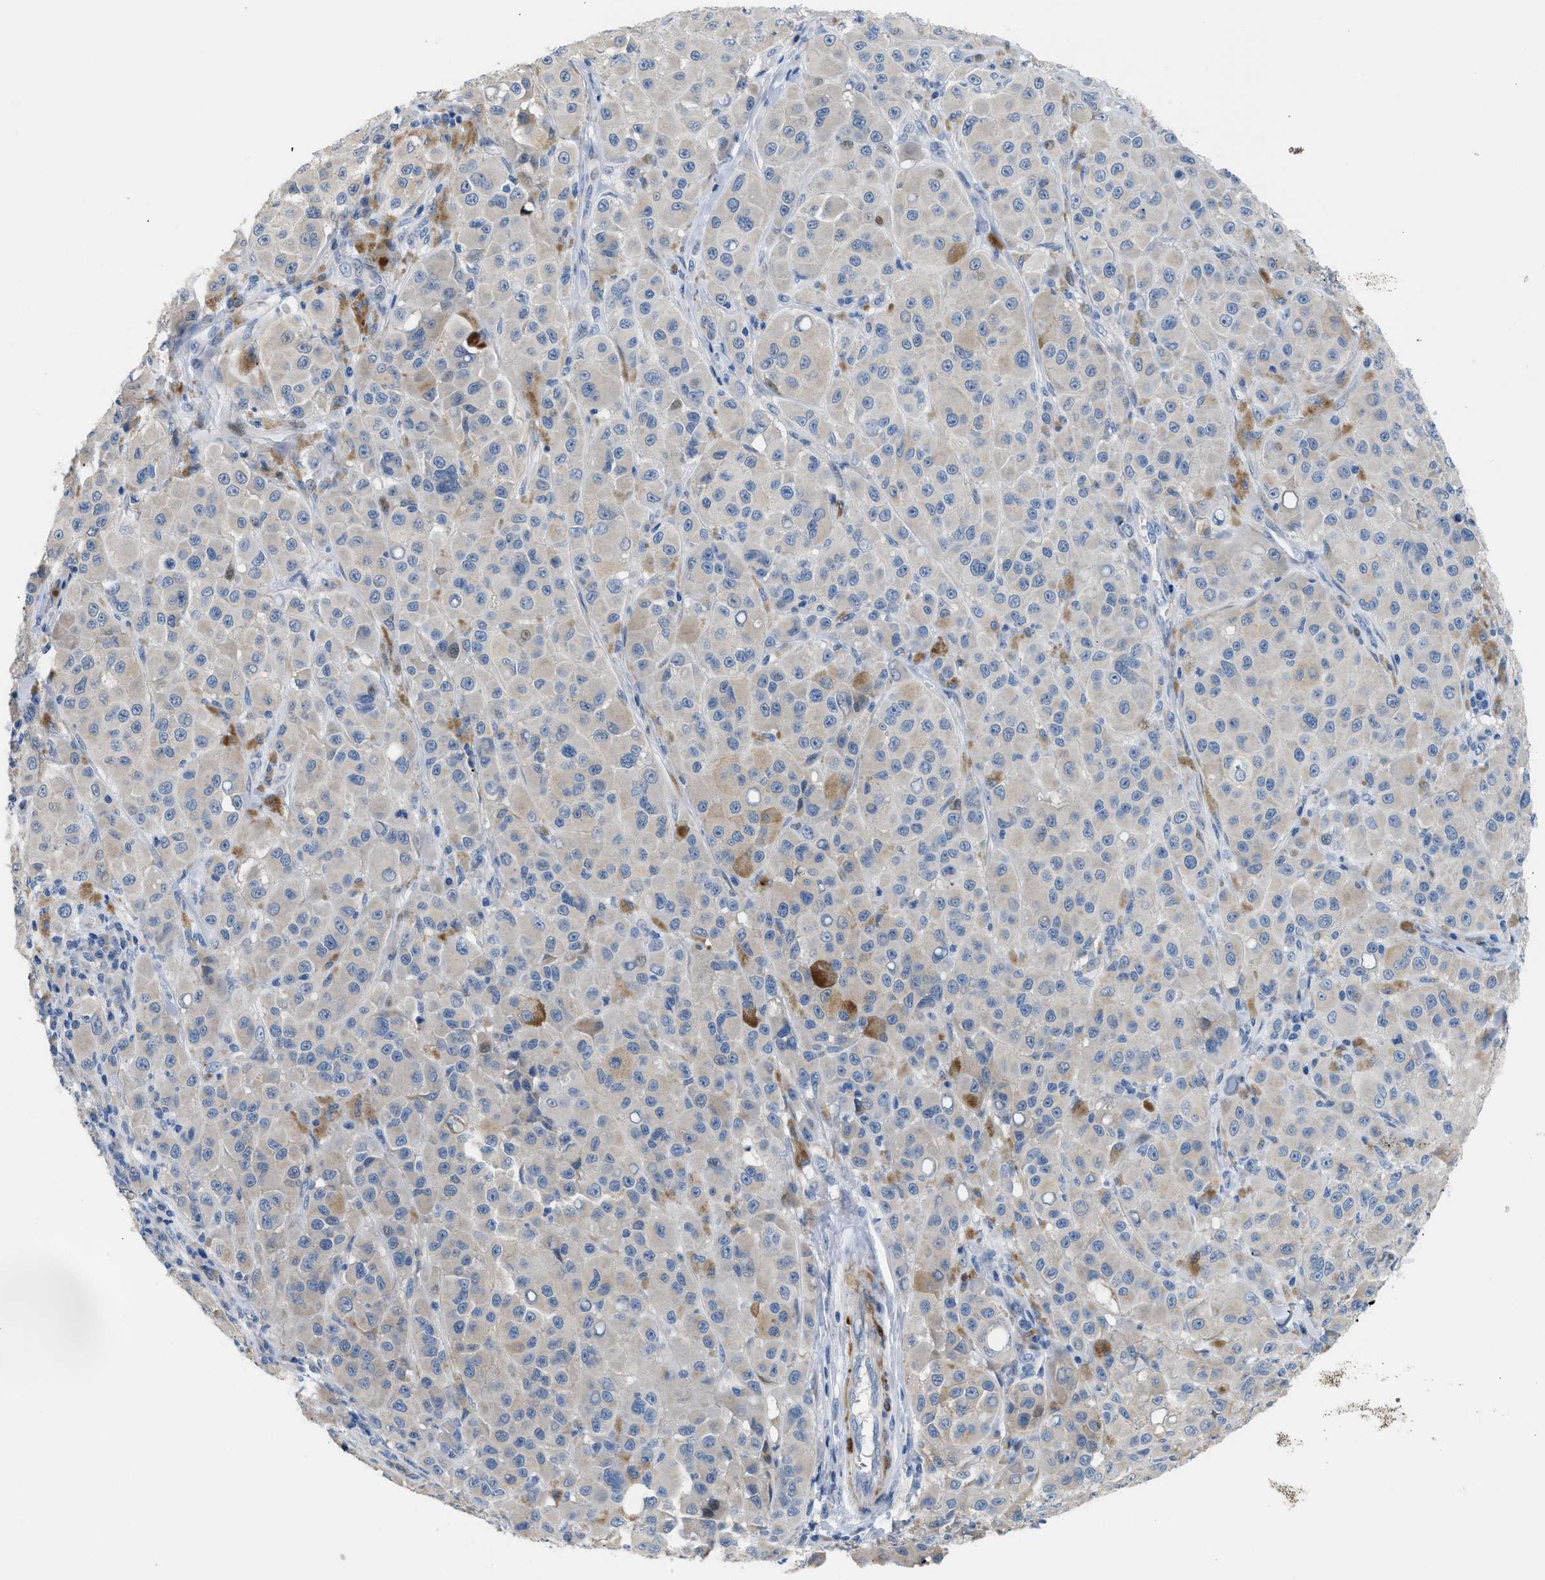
{"staining": {"intensity": "negative", "quantity": "none", "location": "none"}, "tissue": "melanoma", "cell_type": "Tumor cells", "image_type": "cancer", "snomed": [{"axis": "morphology", "description": "Malignant melanoma, NOS"}, {"axis": "topography", "description": "Skin"}], "caption": "This image is of melanoma stained with immunohistochemistry (IHC) to label a protein in brown with the nuclei are counter-stained blue. There is no positivity in tumor cells.", "gene": "ICA1", "patient": {"sex": "male", "age": 84}}